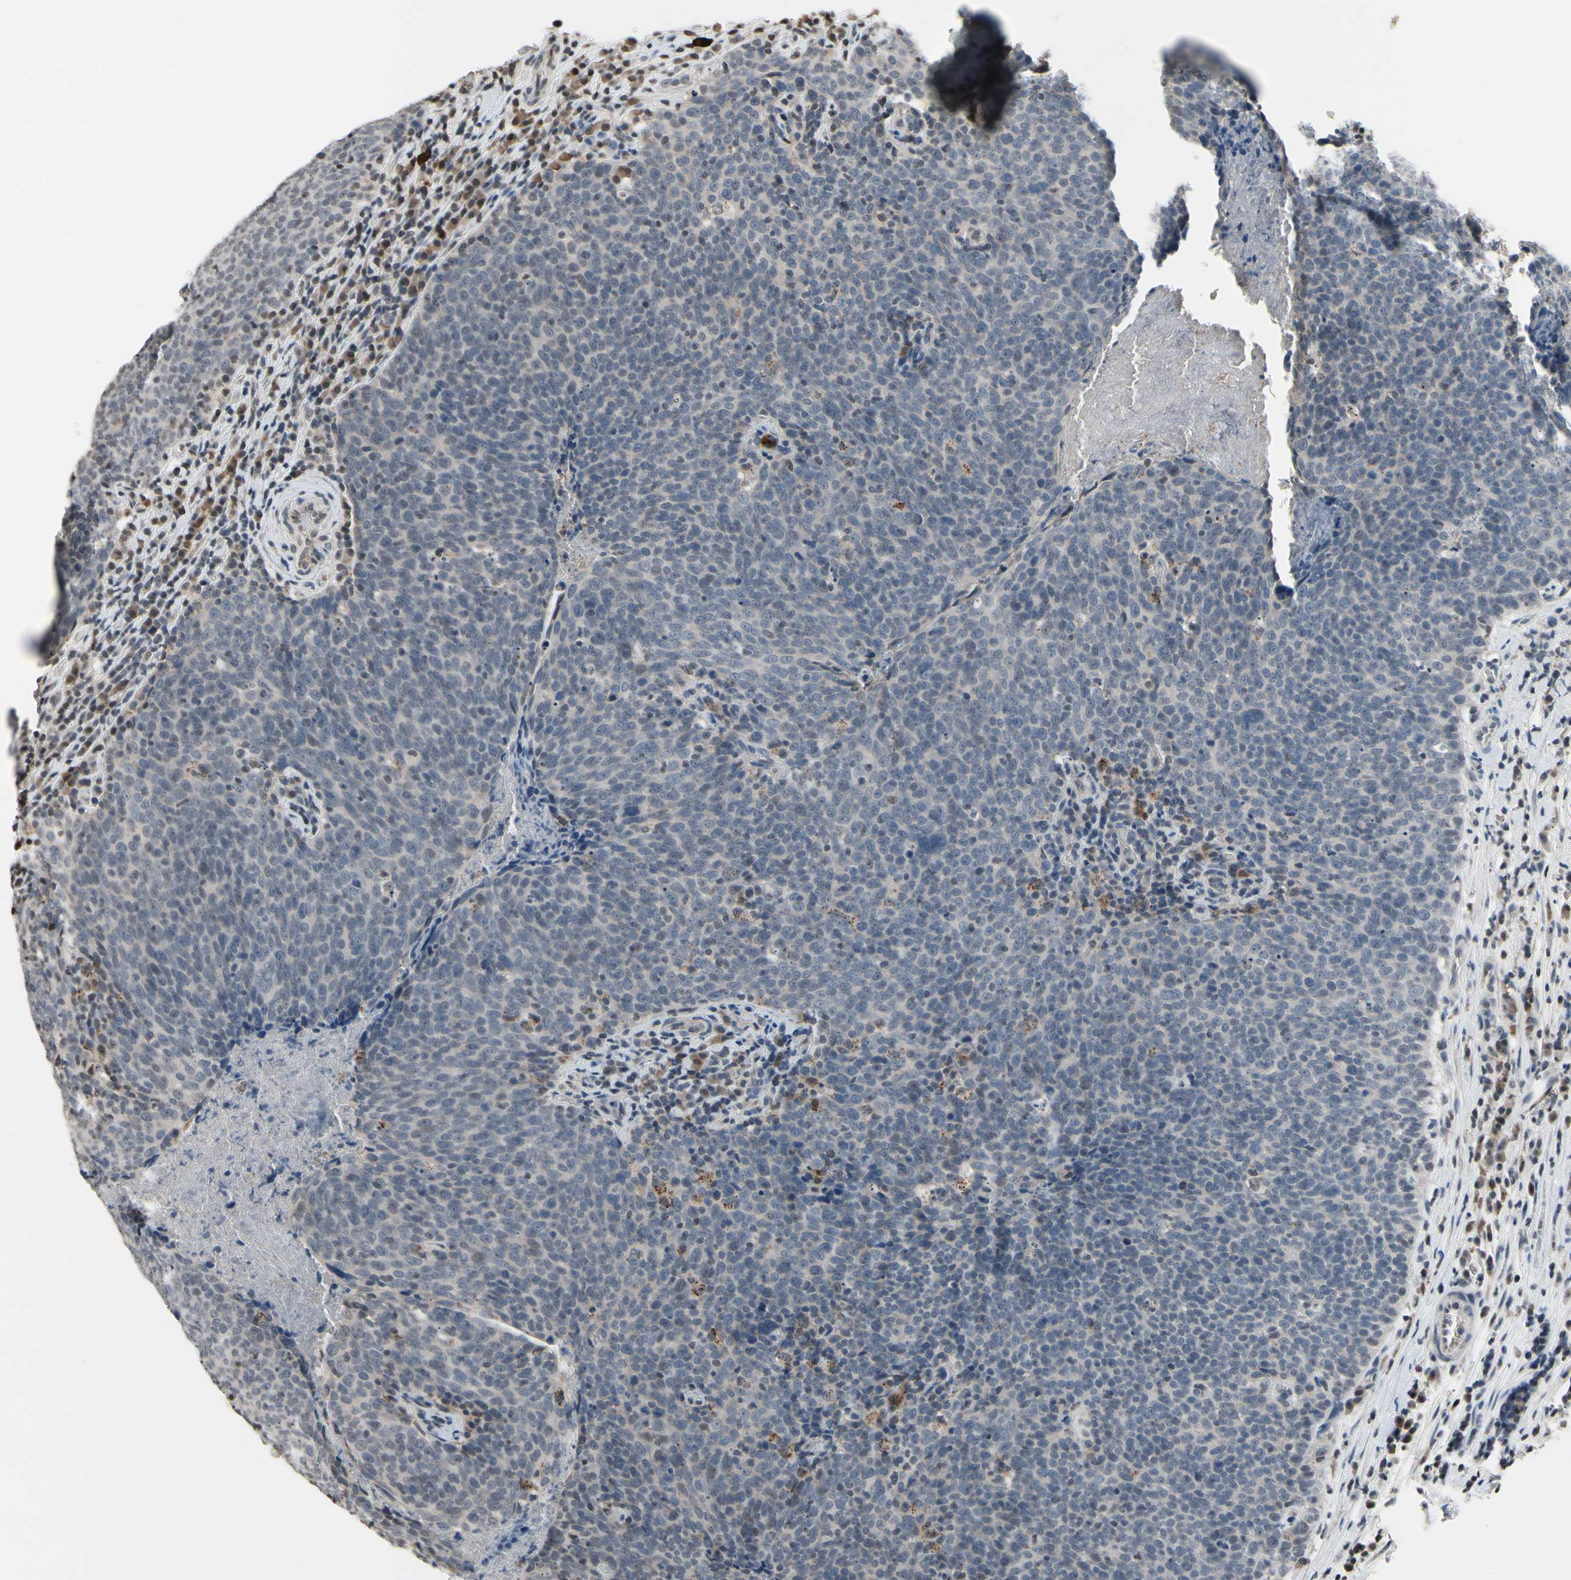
{"staining": {"intensity": "negative", "quantity": "none", "location": "none"}, "tissue": "head and neck cancer", "cell_type": "Tumor cells", "image_type": "cancer", "snomed": [{"axis": "morphology", "description": "Squamous cell carcinoma, NOS"}, {"axis": "morphology", "description": "Squamous cell carcinoma, metastatic, NOS"}, {"axis": "topography", "description": "Lymph node"}, {"axis": "topography", "description": "Head-Neck"}], "caption": "The histopathology image displays no significant positivity in tumor cells of head and neck squamous cell carcinoma.", "gene": "HIPK2", "patient": {"sex": "male", "age": 62}}